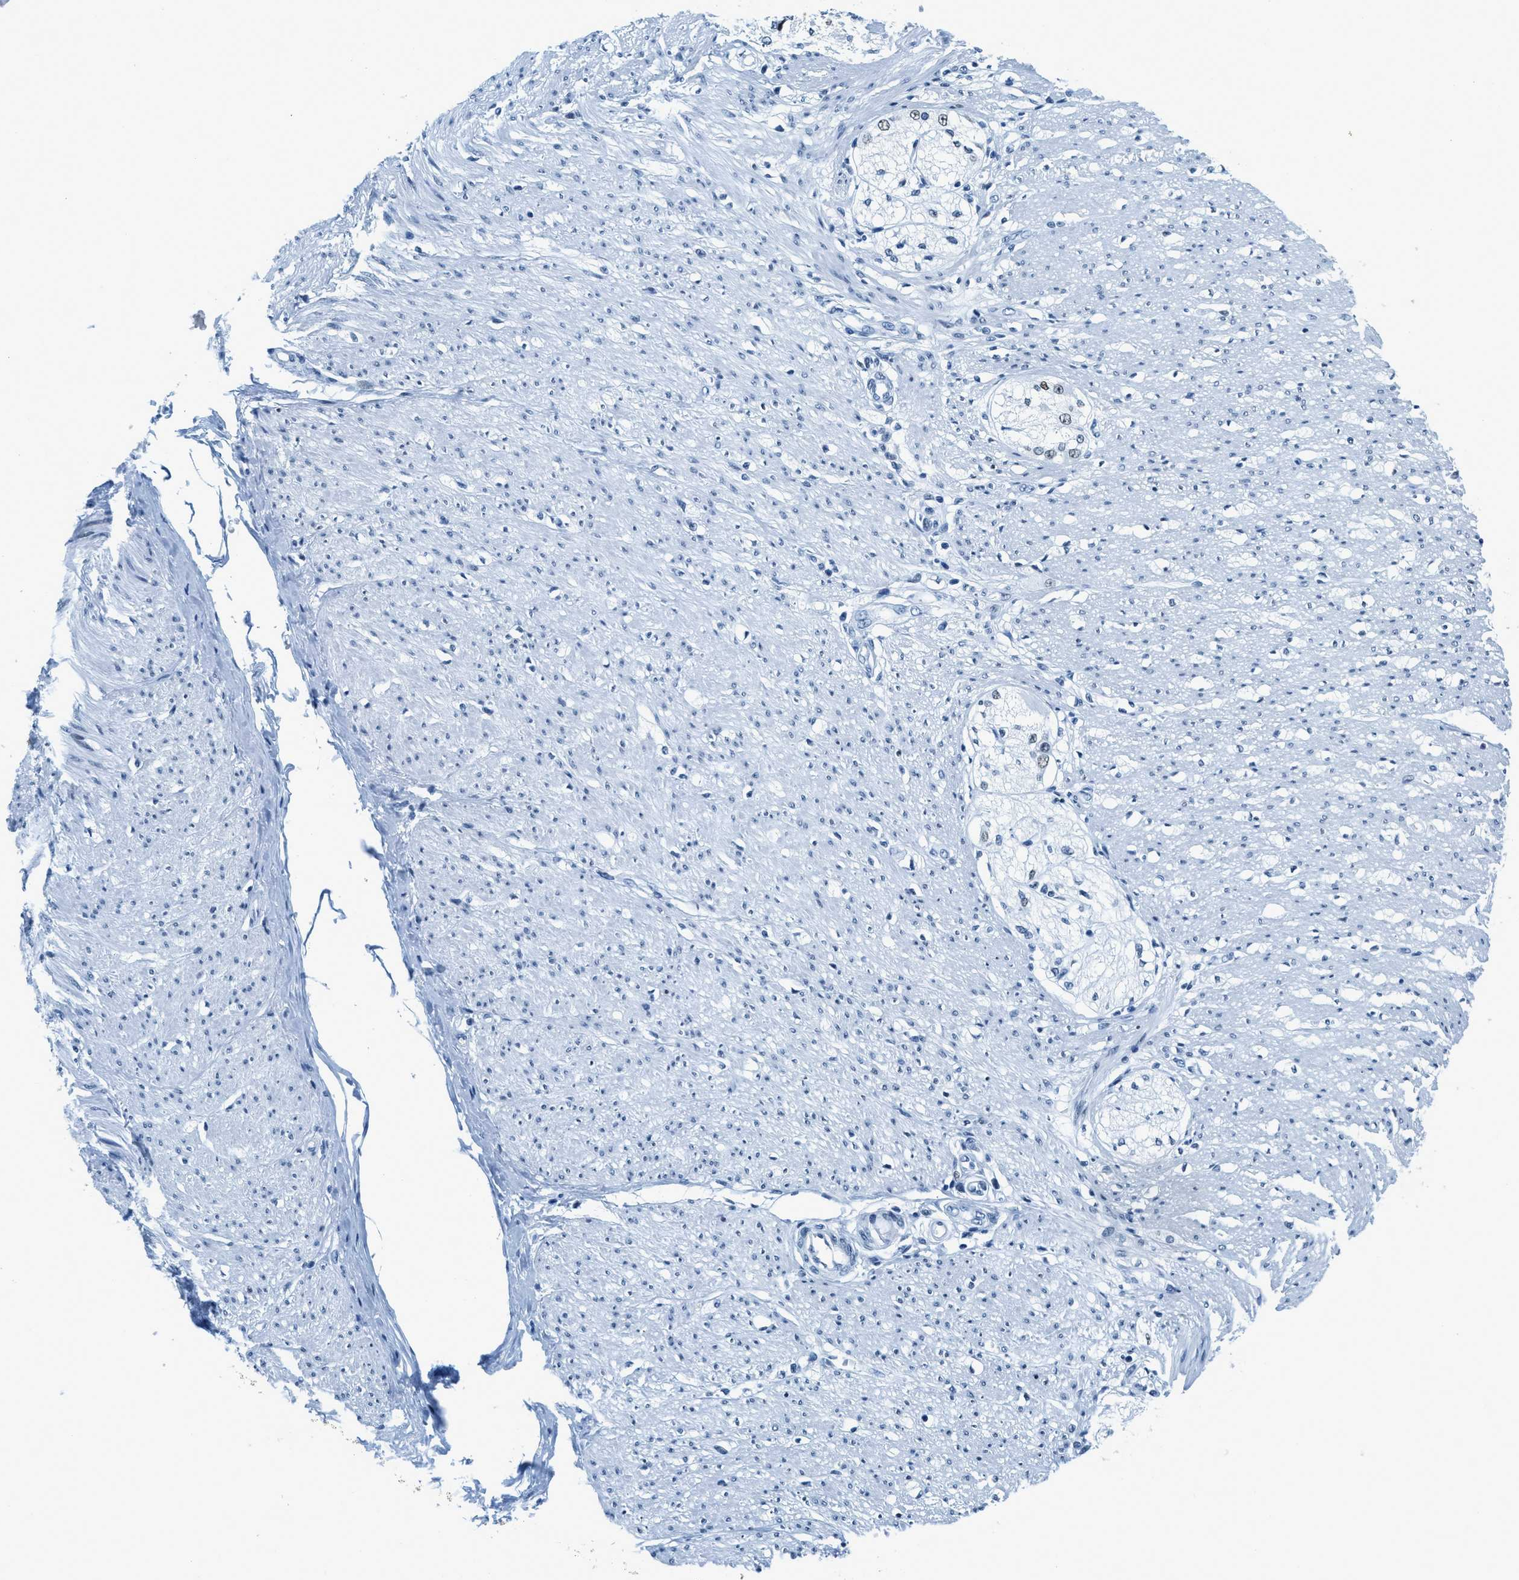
{"staining": {"intensity": "negative", "quantity": "none", "location": "none"}, "tissue": "adipose tissue", "cell_type": "Adipocytes", "image_type": "normal", "snomed": [{"axis": "morphology", "description": "Normal tissue, NOS"}, {"axis": "morphology", "description": "Adenocarcinoma, NOS"}, {"axis": "topography", "description": "Colon"}, {"axis": "topography", "description": "Peripheral nerve tissue"}], "caption": "Immunohistochemistry (IHC) micrograph of normal adipose tissue: adipose tissue stained with DAB (3,3'-diaminobenzidine) exhibits no significant protein positivity in adipocytes. Brightfield microscopy of IHC stained with DAB (3,3'-diaminobenzidine) (brown) and hematoxylin (blue), captured at high magnification.", "gene": "PLA2G2A", "patient": {"sex": "male", "age": 14}}